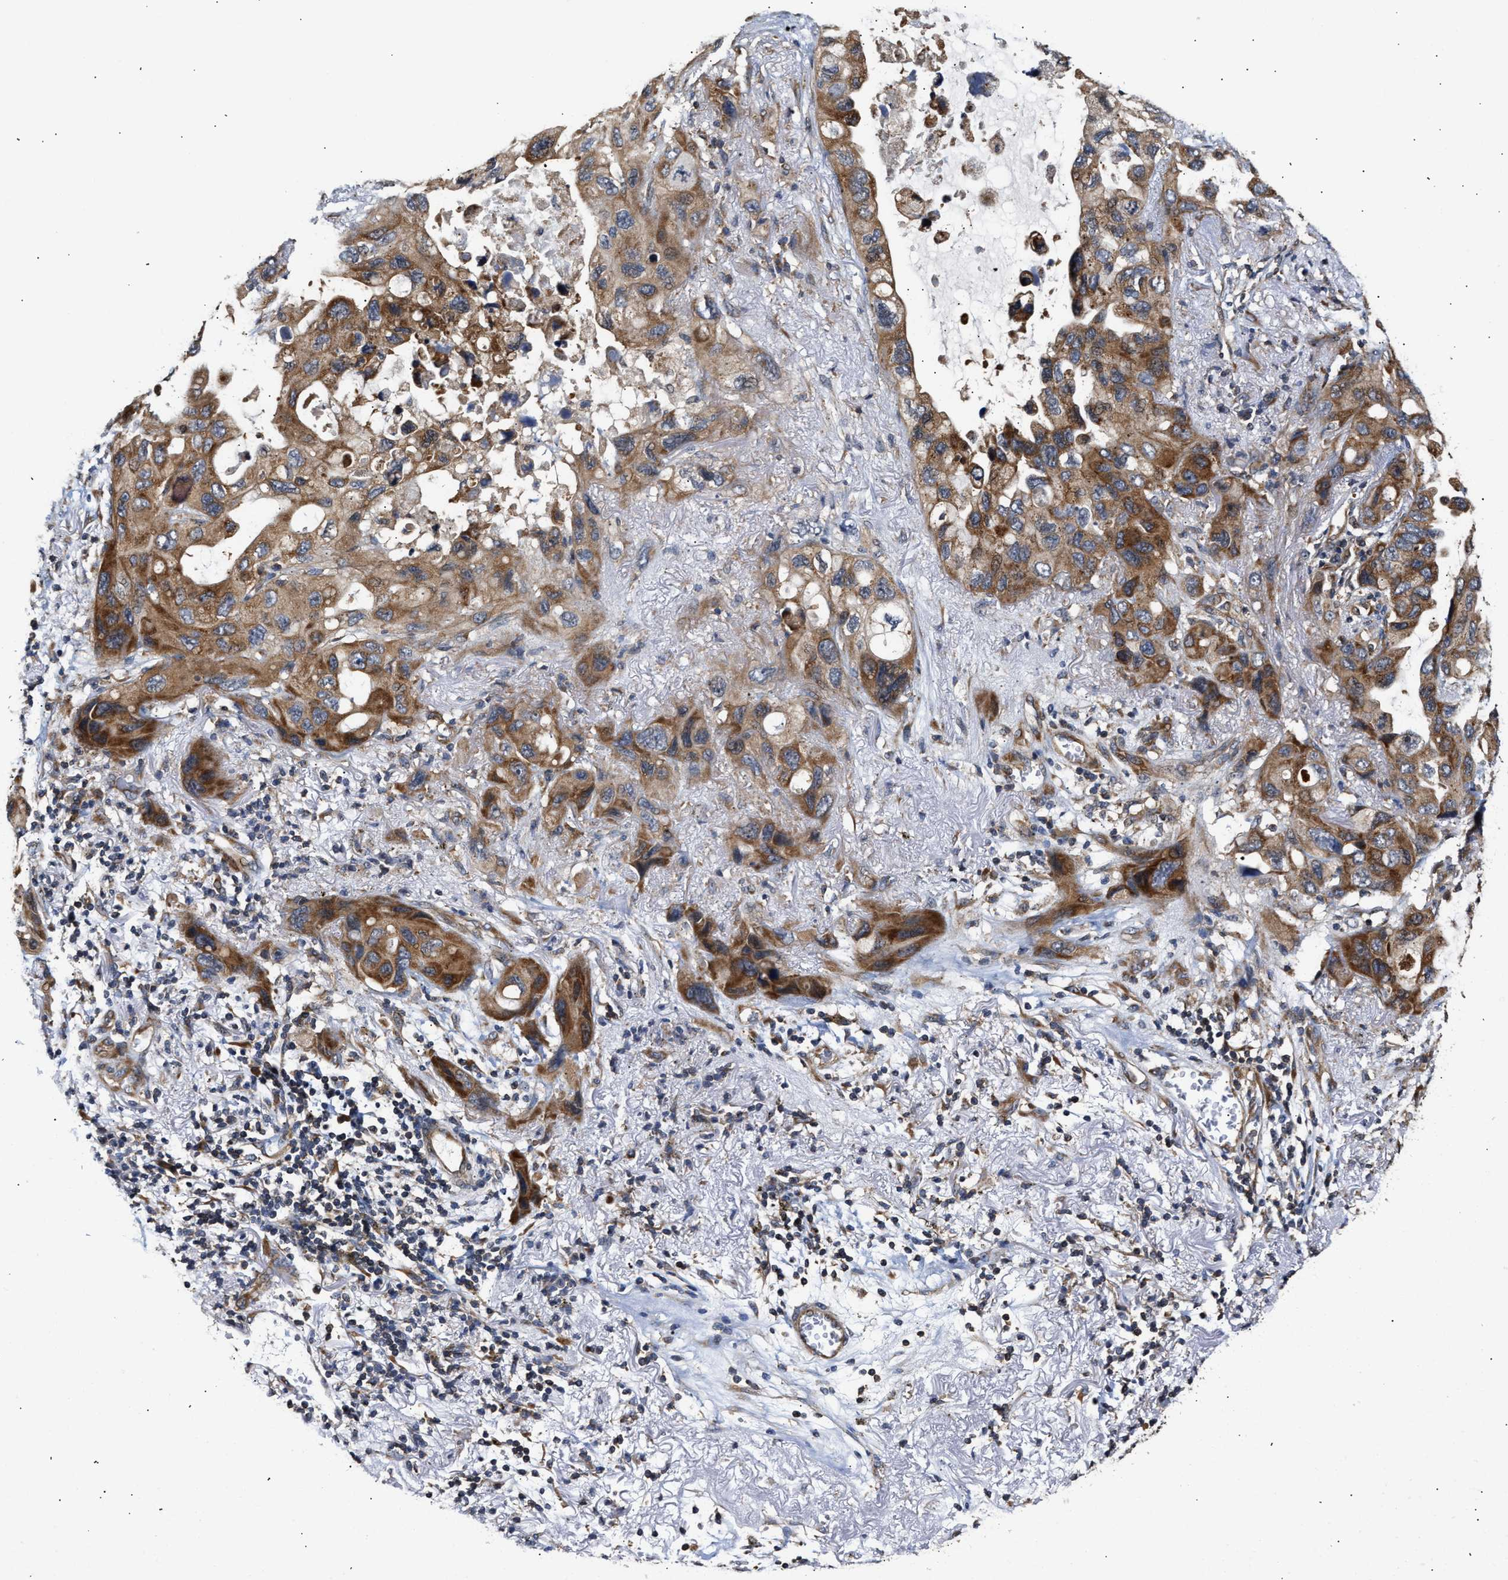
{"staining": {"intensity": "moderate", "quantity": ">75%", "location": "cytoplasmic/membranous"}, "tissue": "lung cancer", "cell_type": "Tumor cells", "image_type": "cancer", "snomed": [{"axis": "morphology", "description": "Squamous cell carcinoma, NOS"}, {"axis": "topography", "description": "Lung"}], "caption": "Human lung squamous cell carcinoma stained for a protein (brown) displays moderate cytoplasmic/membranous positive positivity in approximately >75% of tumor cells.", "gene": "CLIP2", "patient": {"sex": "female", "age": 73}}